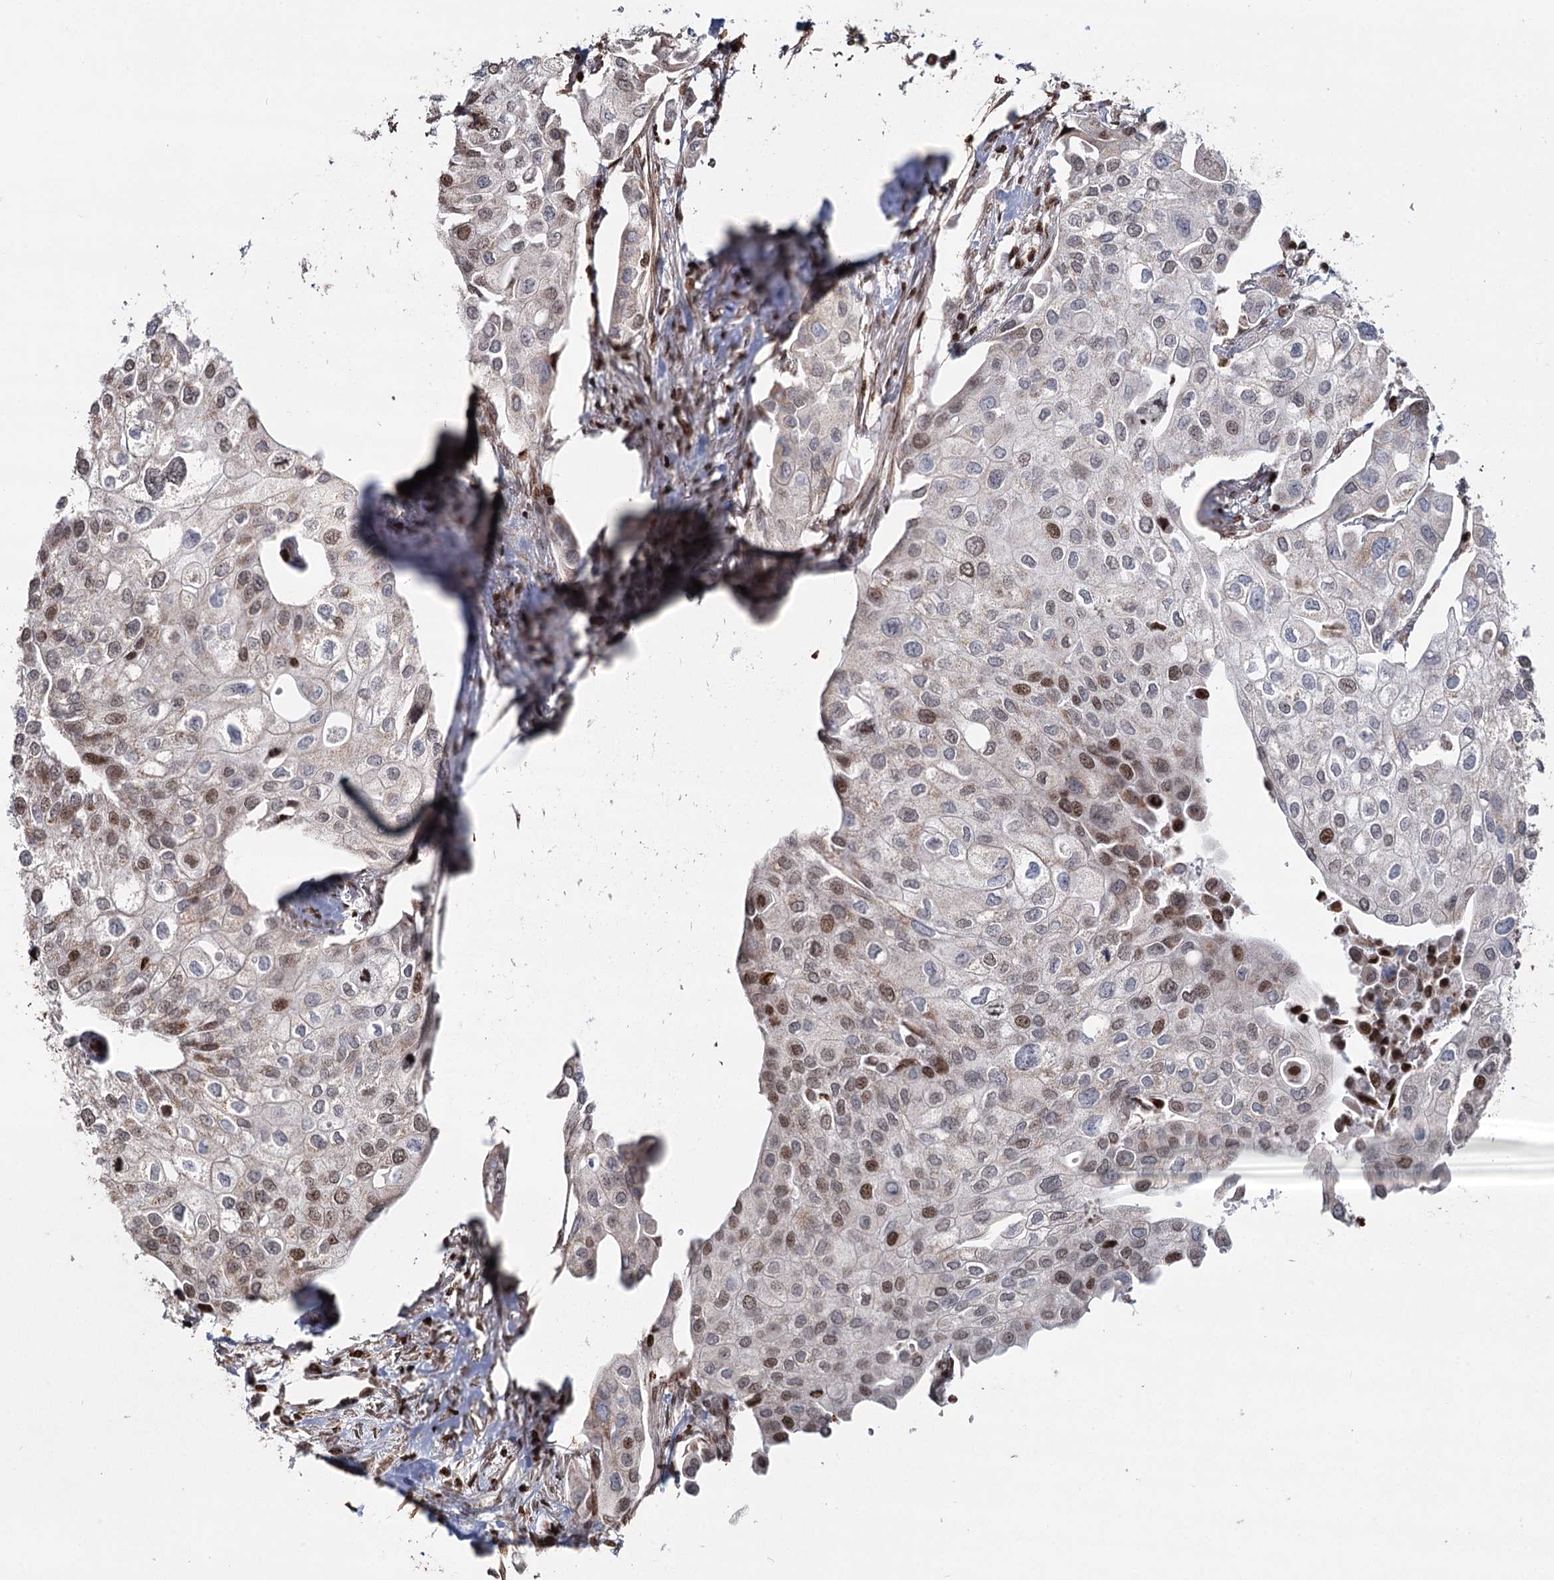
{"staining": {"intensity": "moderate", "quantity": "<25%", "location": "nuclear"}, "tissue": "urothelial cancer", "cell_type": "Tumor cells", "image_type": "cancer", "snomed": [{"axis": "morphology", "description": "Urothelial carcinoma, High grade"}, {"axis": "topography", "description": "Urinary bladder"}], "caption": "DAB immunohistochemical staining of urothelial carcinoma (high-grade) shows moderate nuclear protein expression in about <25% of tumor cells.", "gene": "PDHX", "patient": {"sex": "male", "age": 64}}